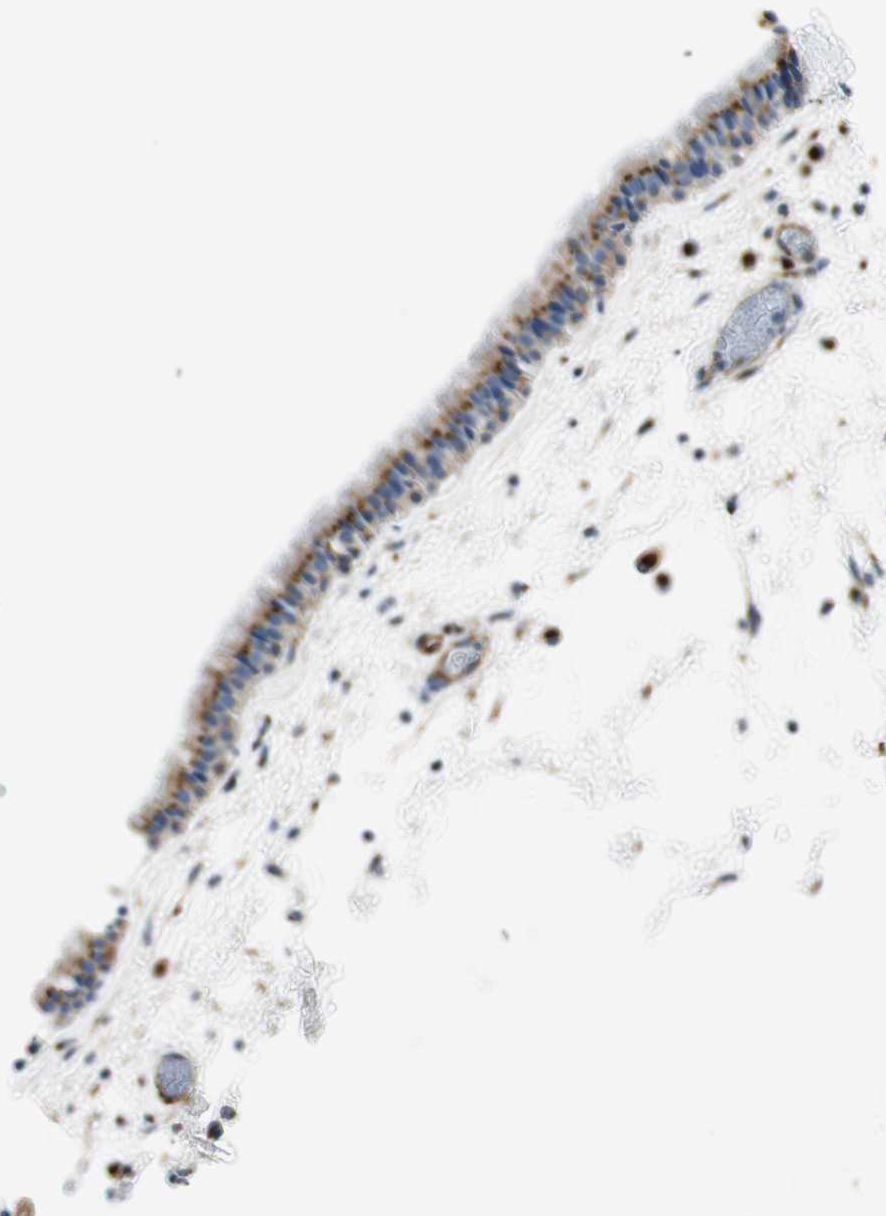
{"staining": {"intensity": "moderate", "quantity": ">75%", "location": "cytoplasmic/membranous"}, "tissue": "nasopharynx", "cell_type": "Respiratory epithelial cells", "image_type": "normal", "snomed": [{"axis": "morphology", "description": "Normal tissue, NOS"}, {"axis": "morphology", "description": "Inflammation, NOS"}, {"axis": "topography", "description": "Nasopharynx"}], "caption": "A brown stain labels moderate cytoplasmic/membranous staining of a protein in respiratory epithelial cells of normal nasopharynx.", "gene": "TMF1", "patient": {"sex": "male", "age": 48}}